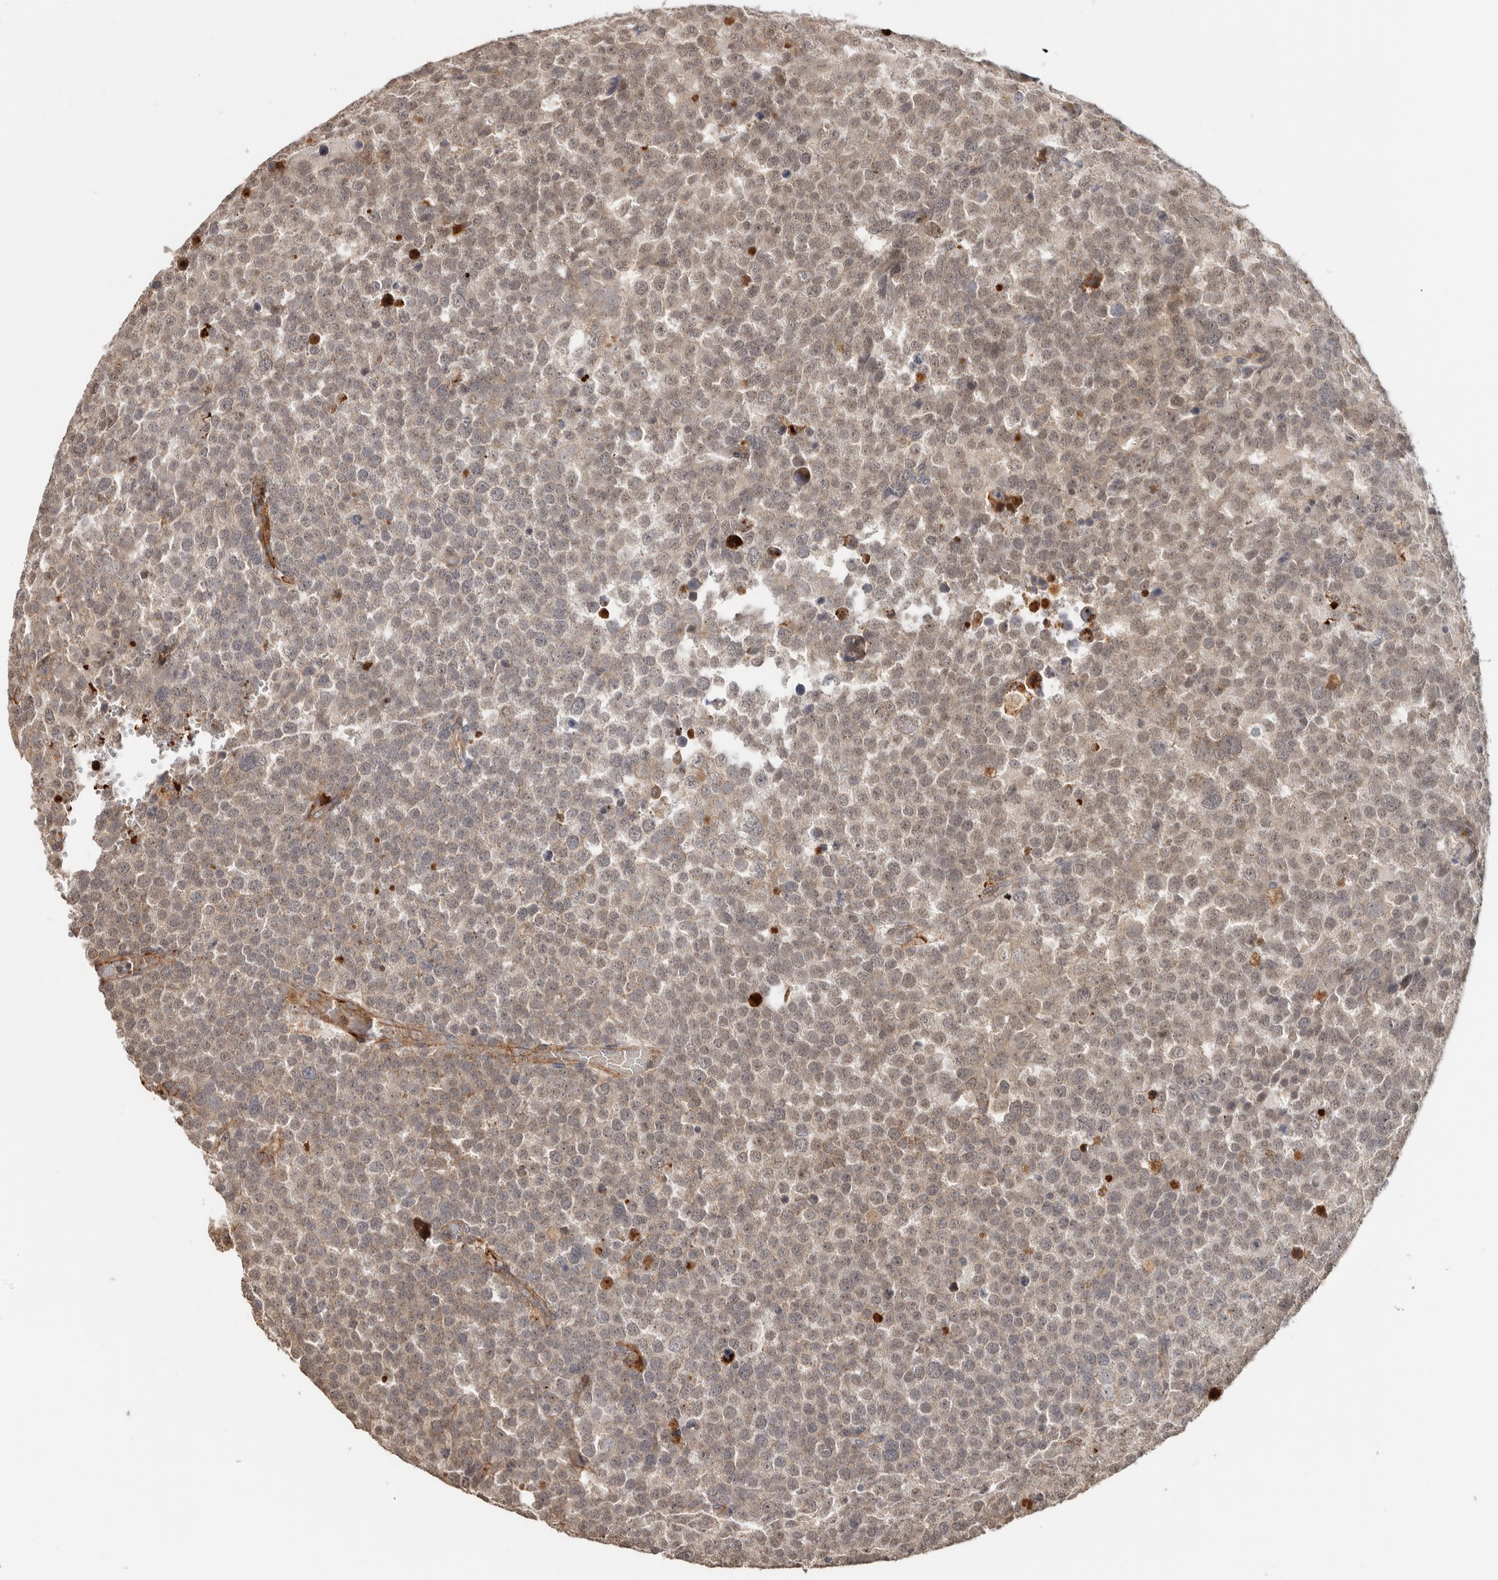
{"staining": {"intensity": "weak", "quantity": ">75%", "location": "cytoplasmic/membranous,nuclear"}, "tissue": "testis cancer", "cell_type": "Tumor cells", "image_type": "cancer", "snomed": [{"axis": "morphology", "description": "Seminoma, NOS"}, {"axis": "topography", "description": "Testis"}], "caption": "Weak cytoplasmic/membranous and nuclear staining for a protein is appreciated in about >75% of tumor cells of seminoma (testis) using immunohistochemistry.", "gene": "FAM3A", "patient": {"sex": "male", "age": 71}}